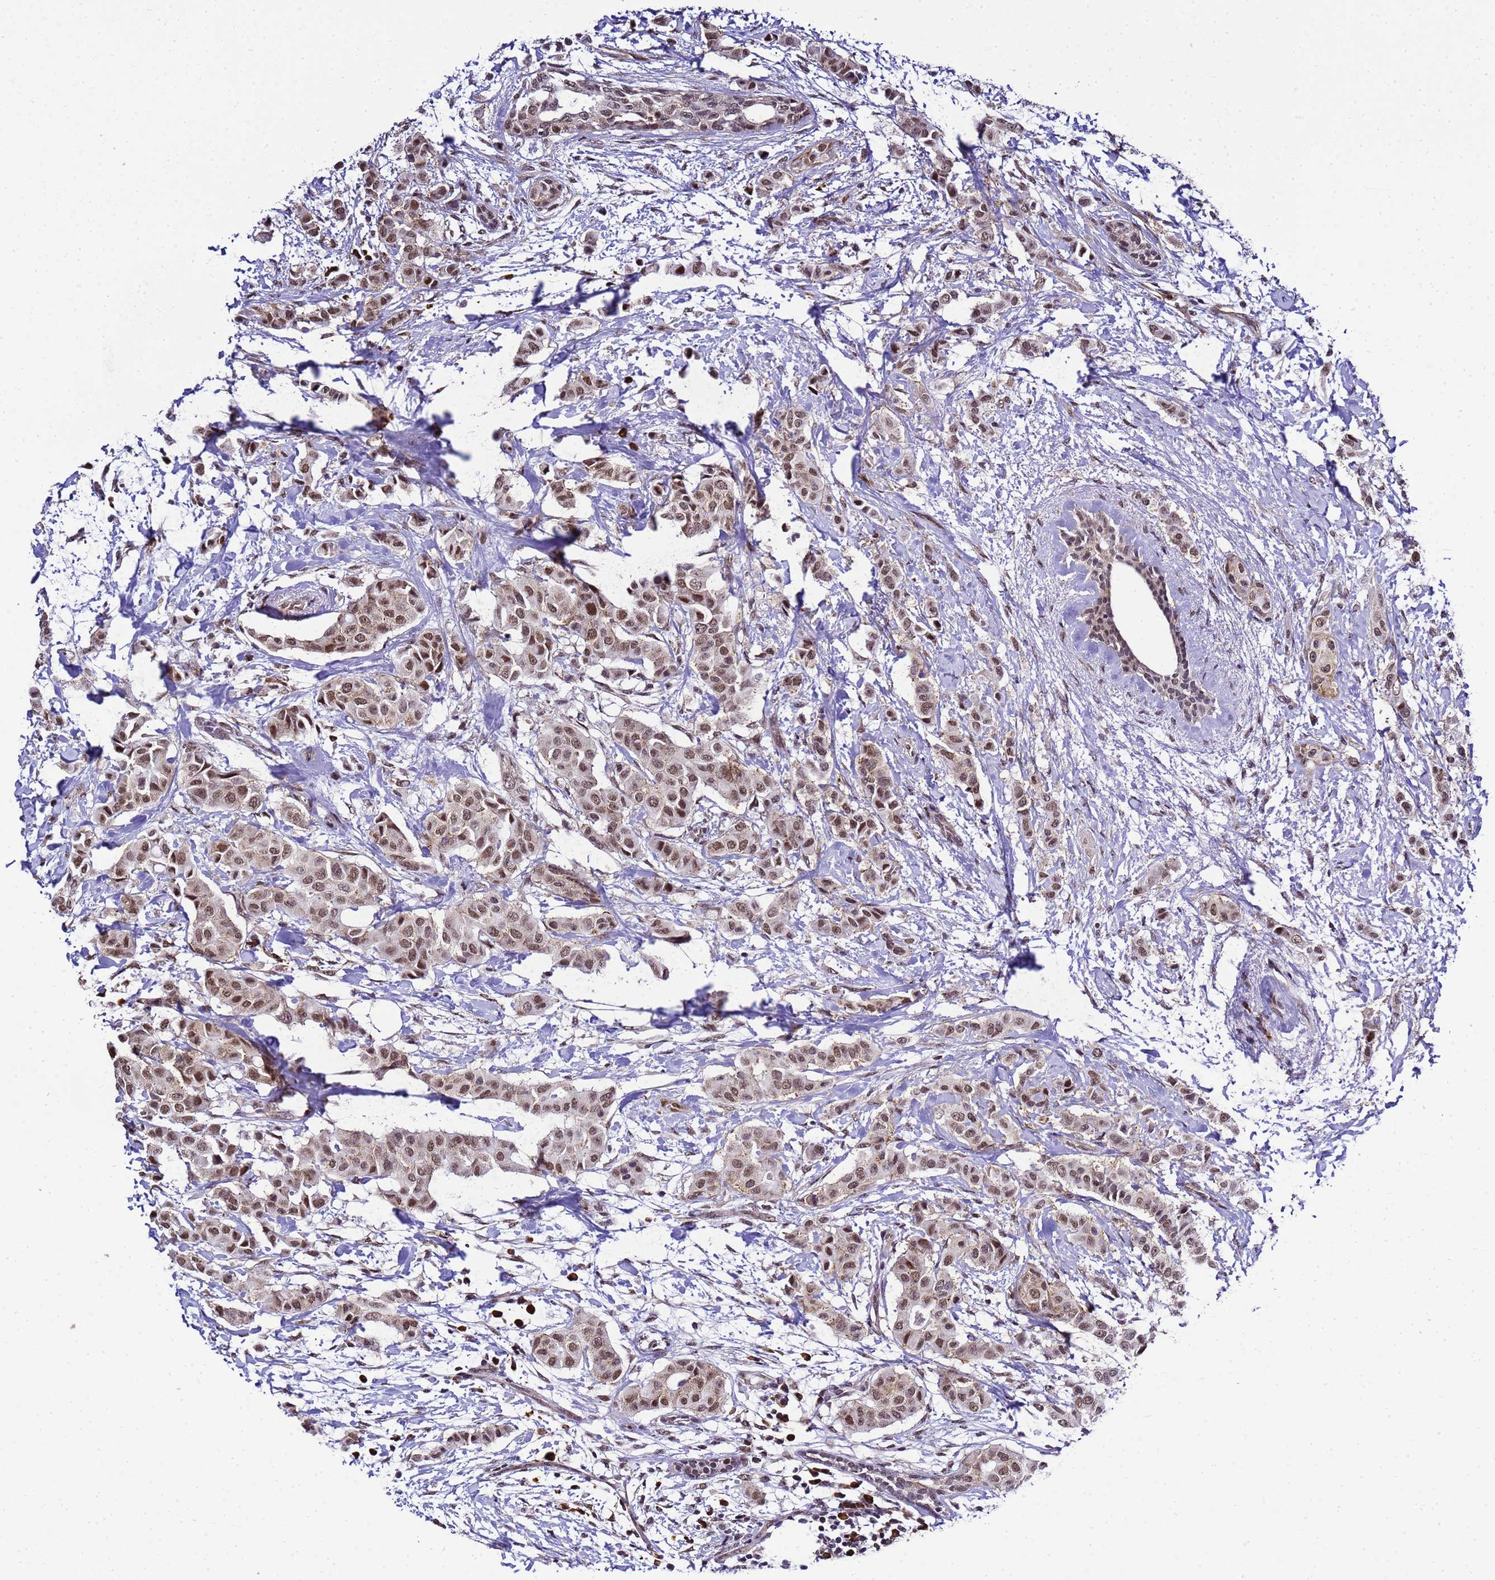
{"staining": {"intensity": "moderate", "quantity": ">75%", "location": "nuclear"}, "tissue": "breast cancer", "cell_type": "Tumor cells", "image_type": "cancer", "snomed": [{"axis": "morphology", "description": "Duct carcinoma"}, {"axis": "topography", "description": "Breast"}], "caption": "Tumor cells display moderate nuclear expression in approximately >75% of cells in invasive ductal carcinoma (breast).", "gene": "SMN1", "patient": {"sex": "female", "age": 40}}